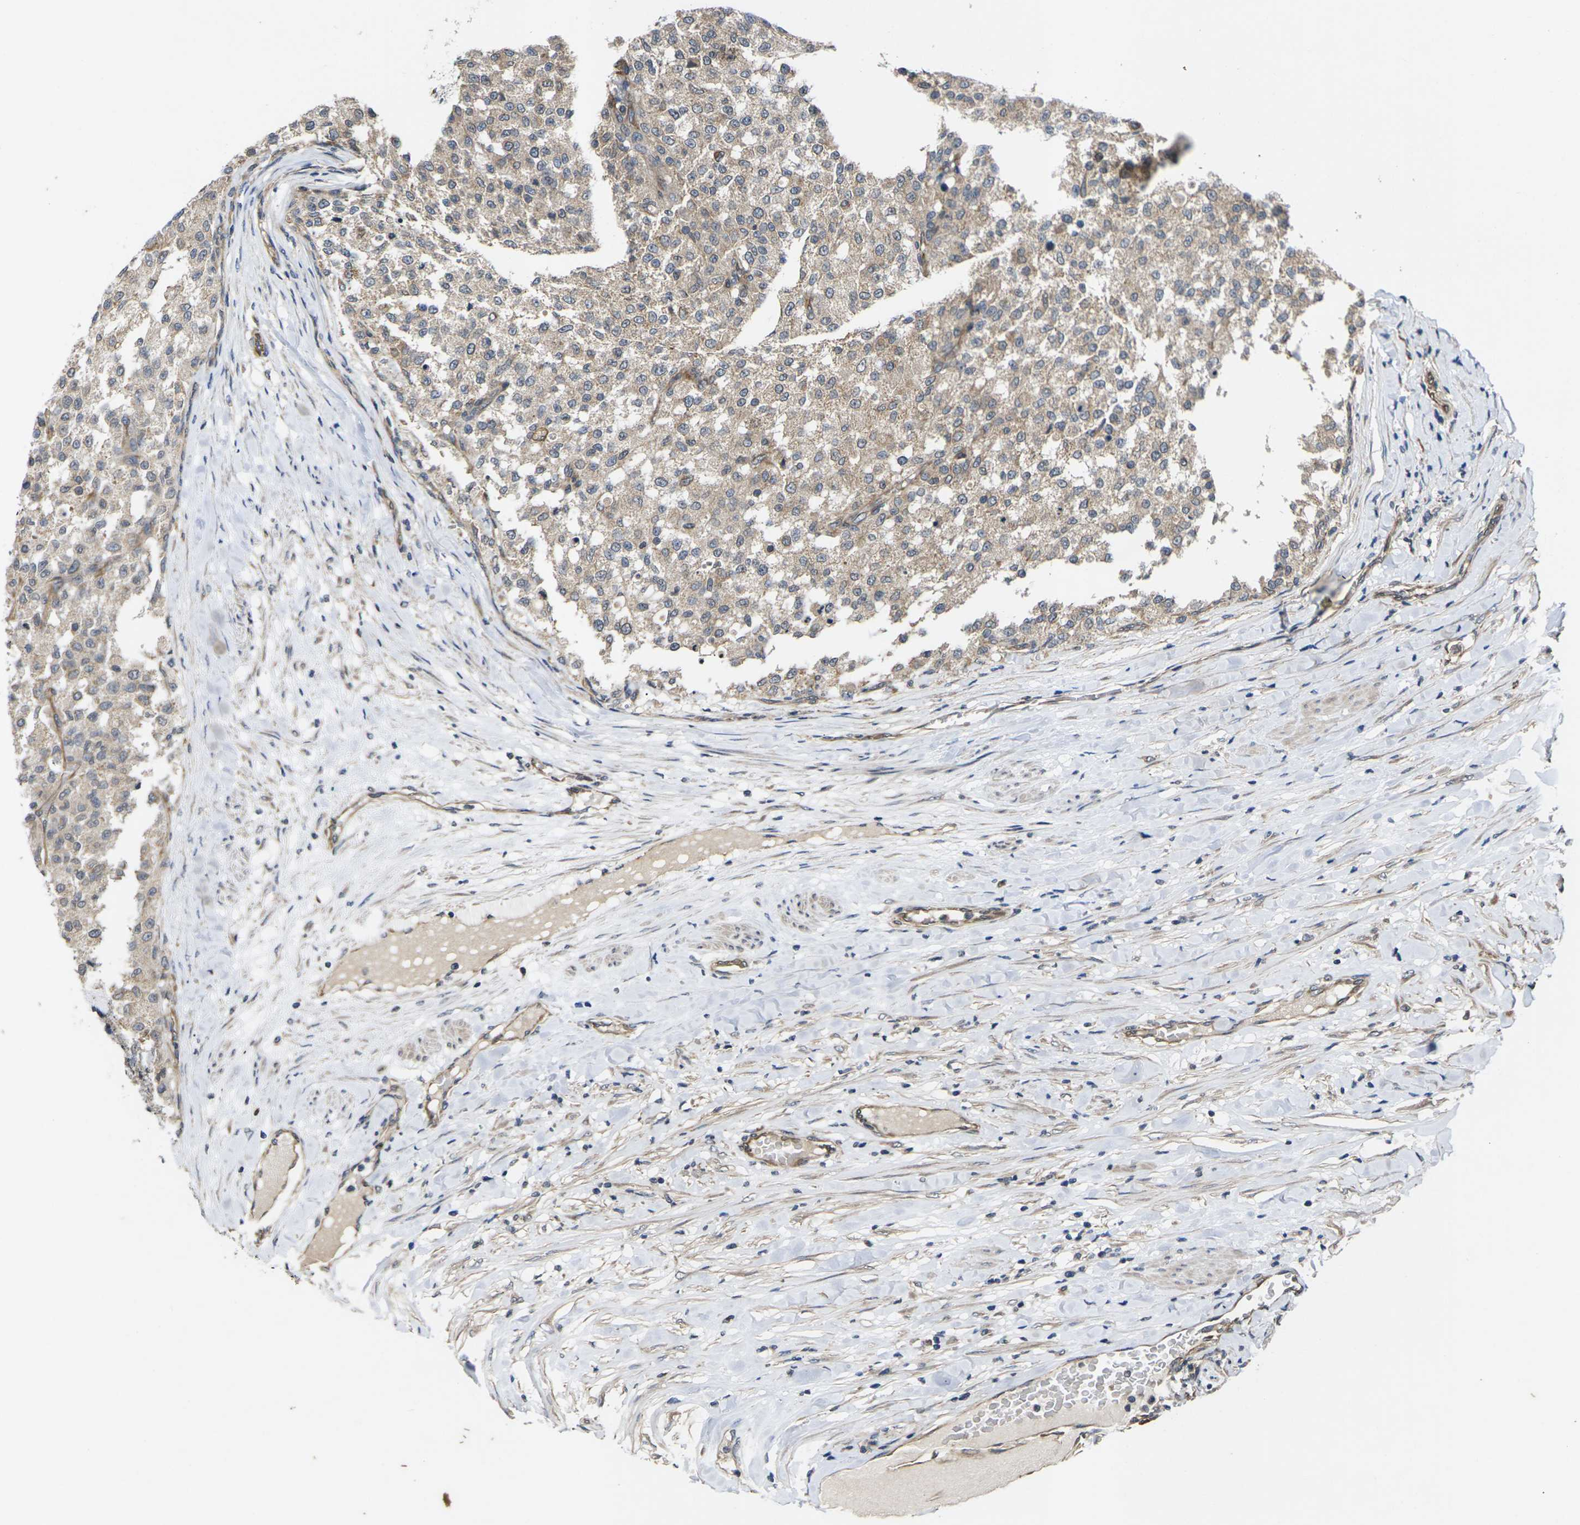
{"staining": {"intensity": "weak", "quantity": ">75%", "location": "cytoplasmic/membranous"}, "tissue": "testis cancer", "cell_type": "Tumor cells", "image_type": "cancer", "snomed": [{"axis": "morphology", "description": "Seminoma, NOS"}, {"axis": "topography", "description": "Testis"}], "caption": "An immunohistochemistry (IHC) micrograph of neoplastic tissue is shown. Protein staining in brown labels weak cytoplasmic/membranous positivity in testis cancer within tumor cells. Nuclei are stained in blue.", "gene": "DKK2", "patient": {"sex": "male", "age": 59}}